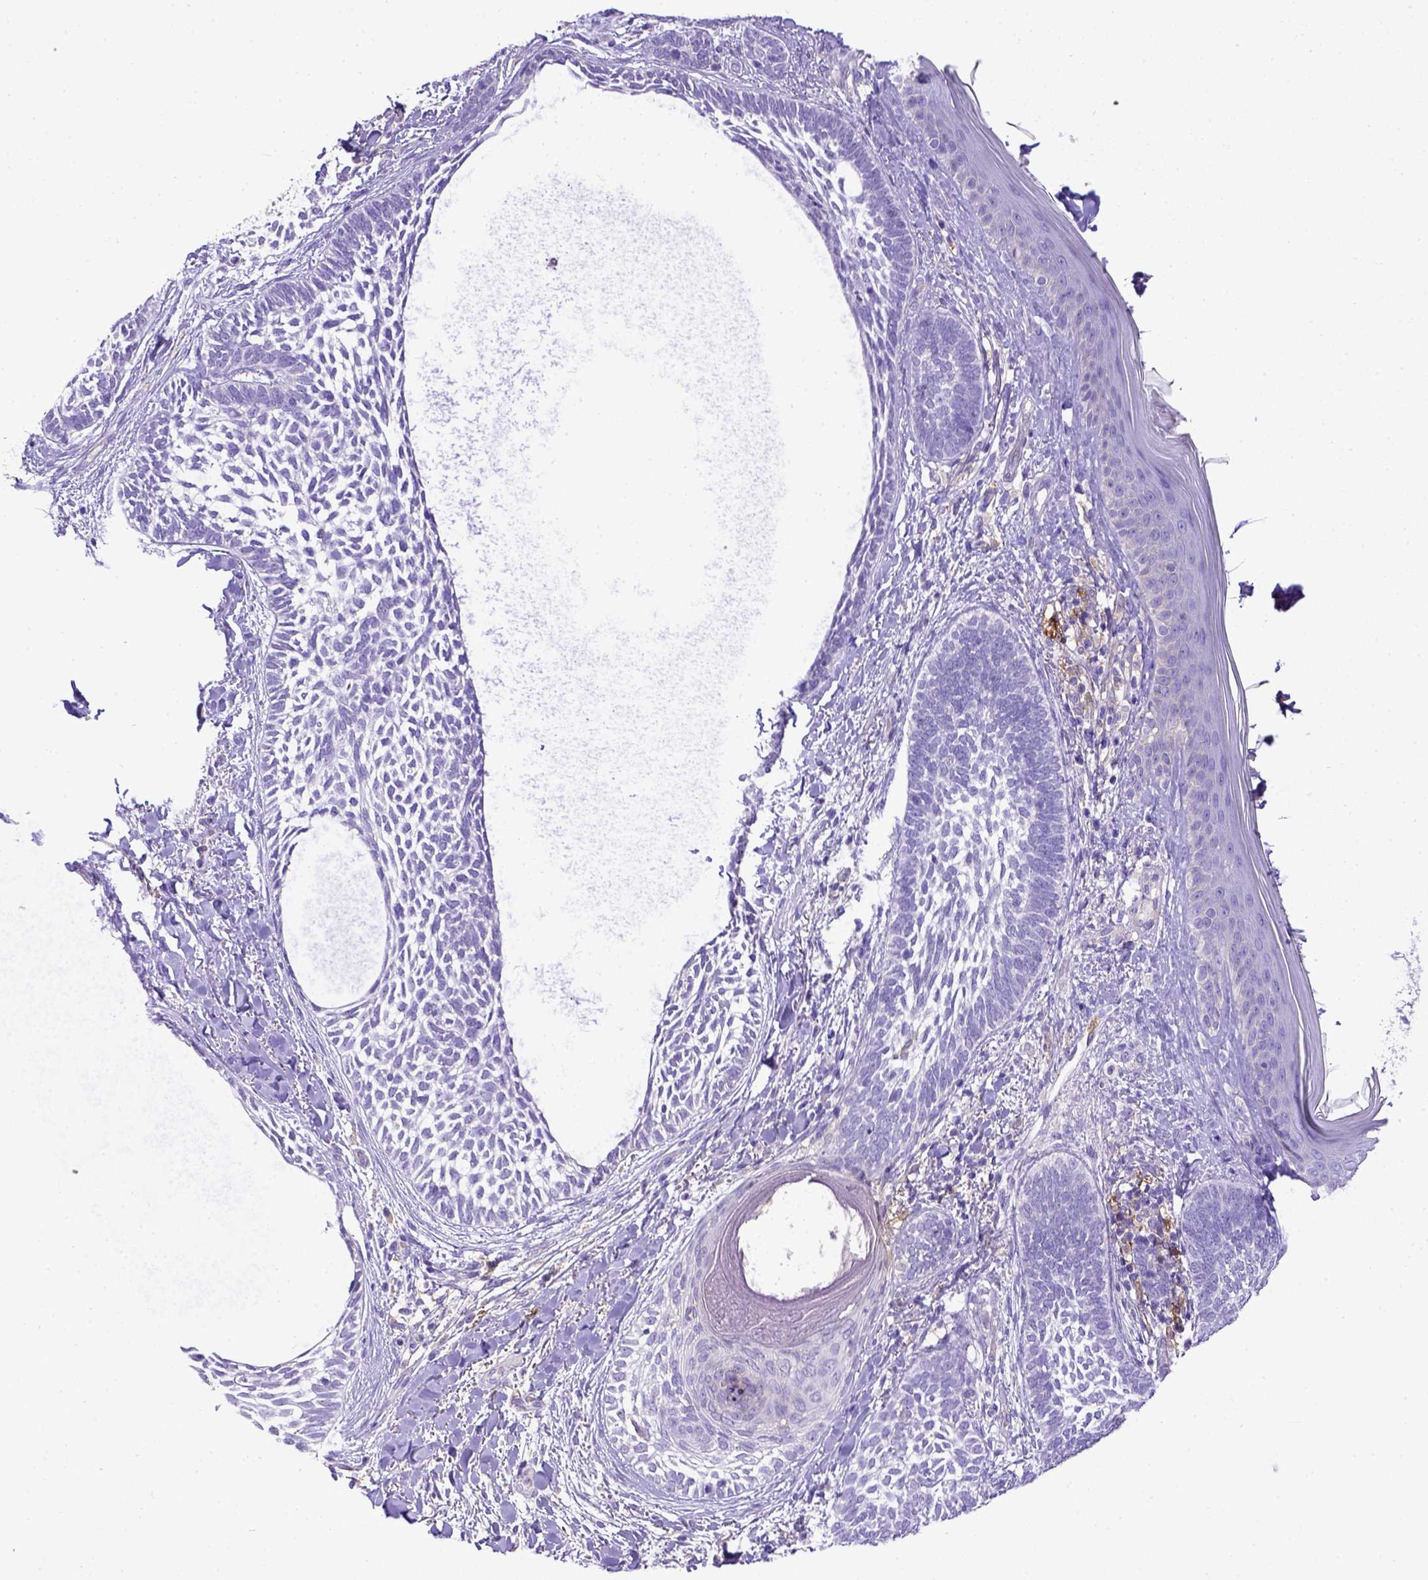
{"staining": {"intensity": "negative", "quantity": "none", "location": "none"}, "tissue": "skin cancer", "cell_type": "Tumor cells", "image_type": "cancer", "snomed": [{"axis": "morphology", "description": "Normal tissue, NOS"}, {"axis": "morphology", "description": "Basal cell carcinoma"}, {"axis": "topography", "description": "Skin"}], "caption": "This is an IHC image of skin basal cell carcinoma. There is no expression in tumor cells.", "gene": "CD40", "patient": {"sex": "male", "age": 46}}